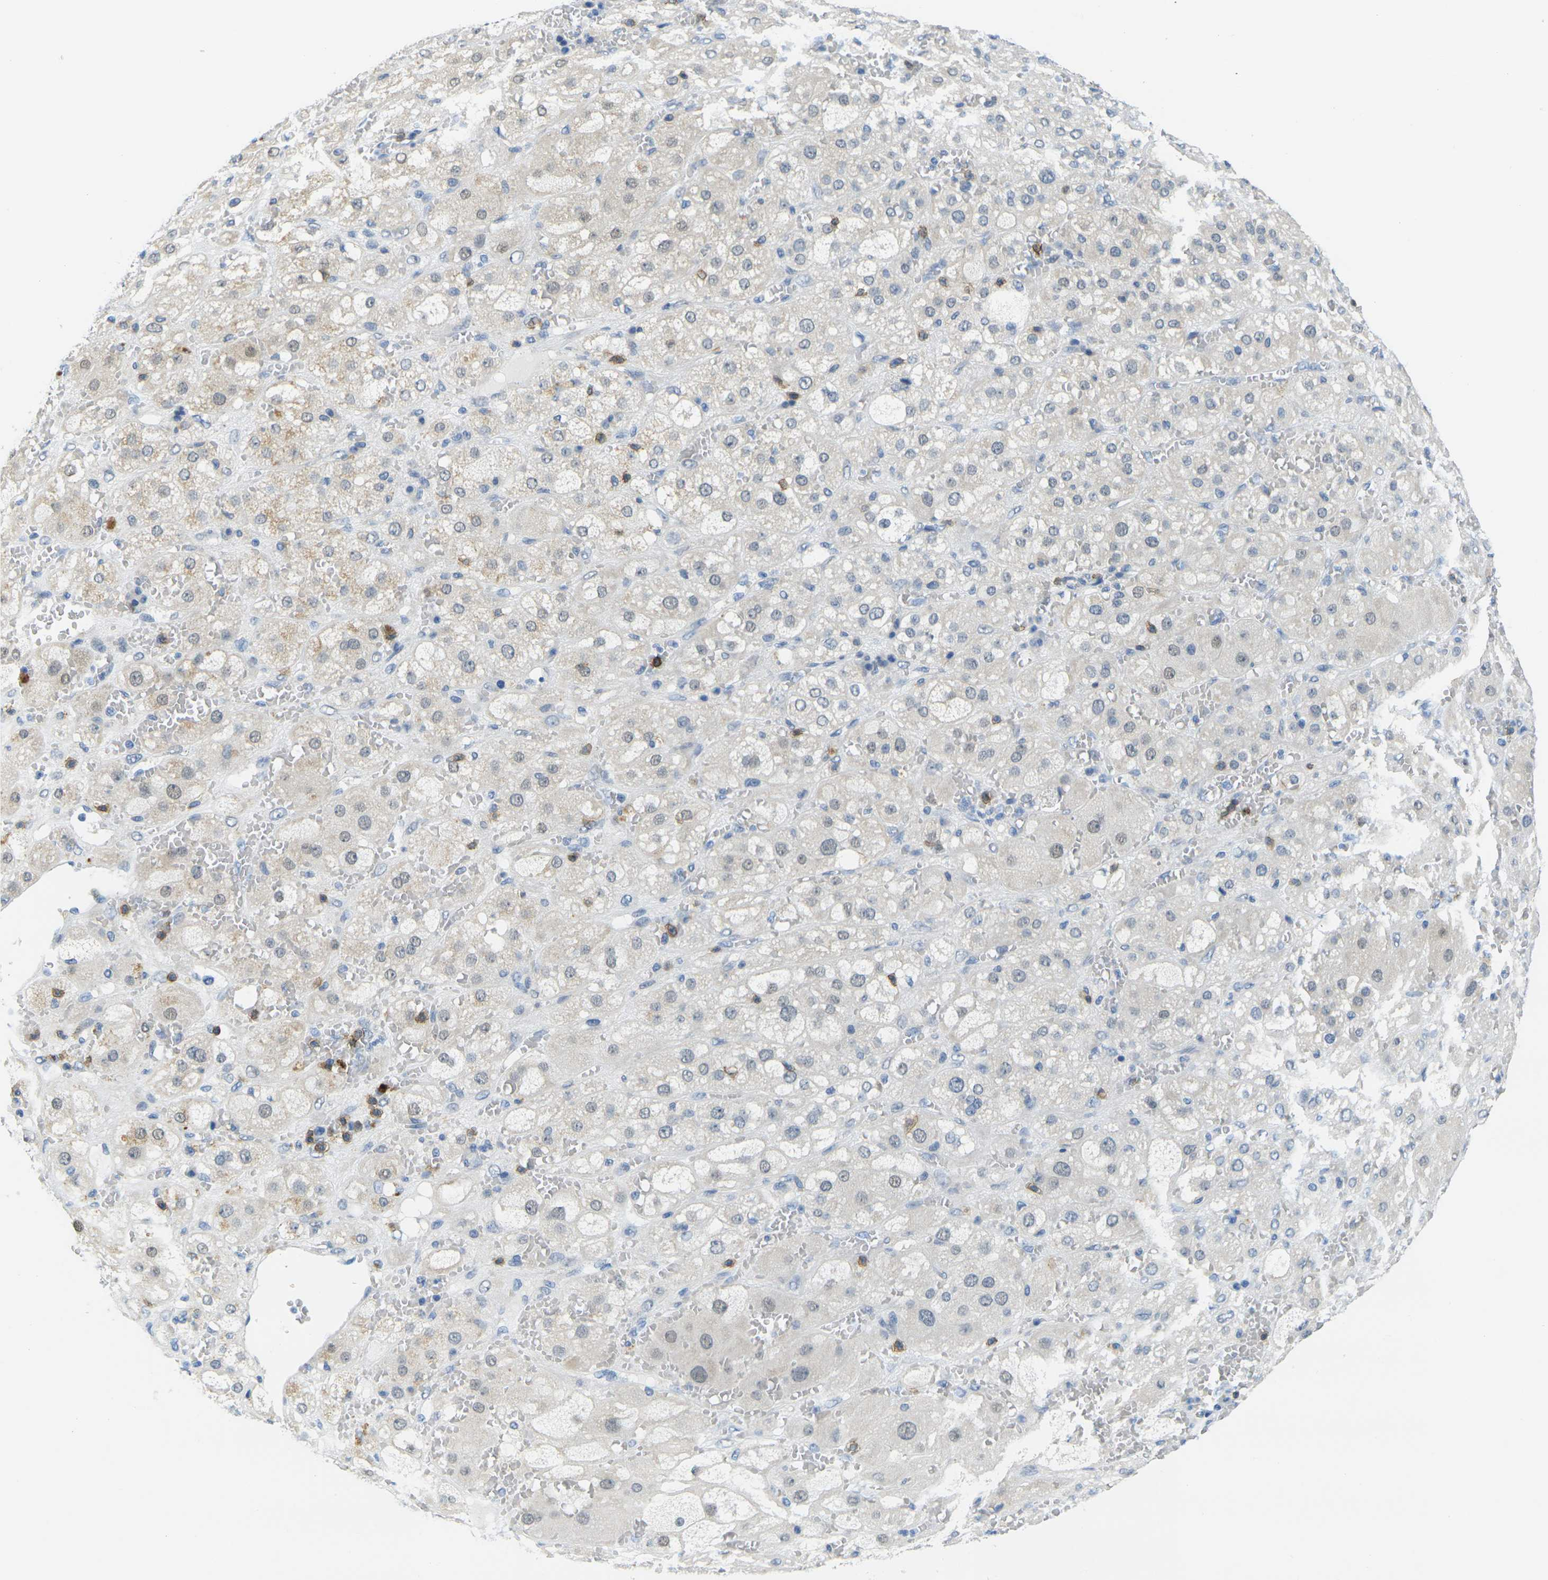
{"staining": {"intensity": "weak", "quantity": "<25%", "location": "cytoplasmic/membranous"}, "tissue": "adrenal gland", "cell_type": "Glandular cells", "image_type": "normal", "snomed": [{"axis": "morphology", "description": "Normal tissue, NOS"}, {"axis": "topography", "description": "Adrenal gland"}], "caption": "Immunohistochemistry (IHC) histopathology image of benign adrenal gland: adrenal gland stained with DAB exhibits no significant protein expression in glandular cells.", "gene": "CD3D", "patient": {"sex": "female", "age": 47}}